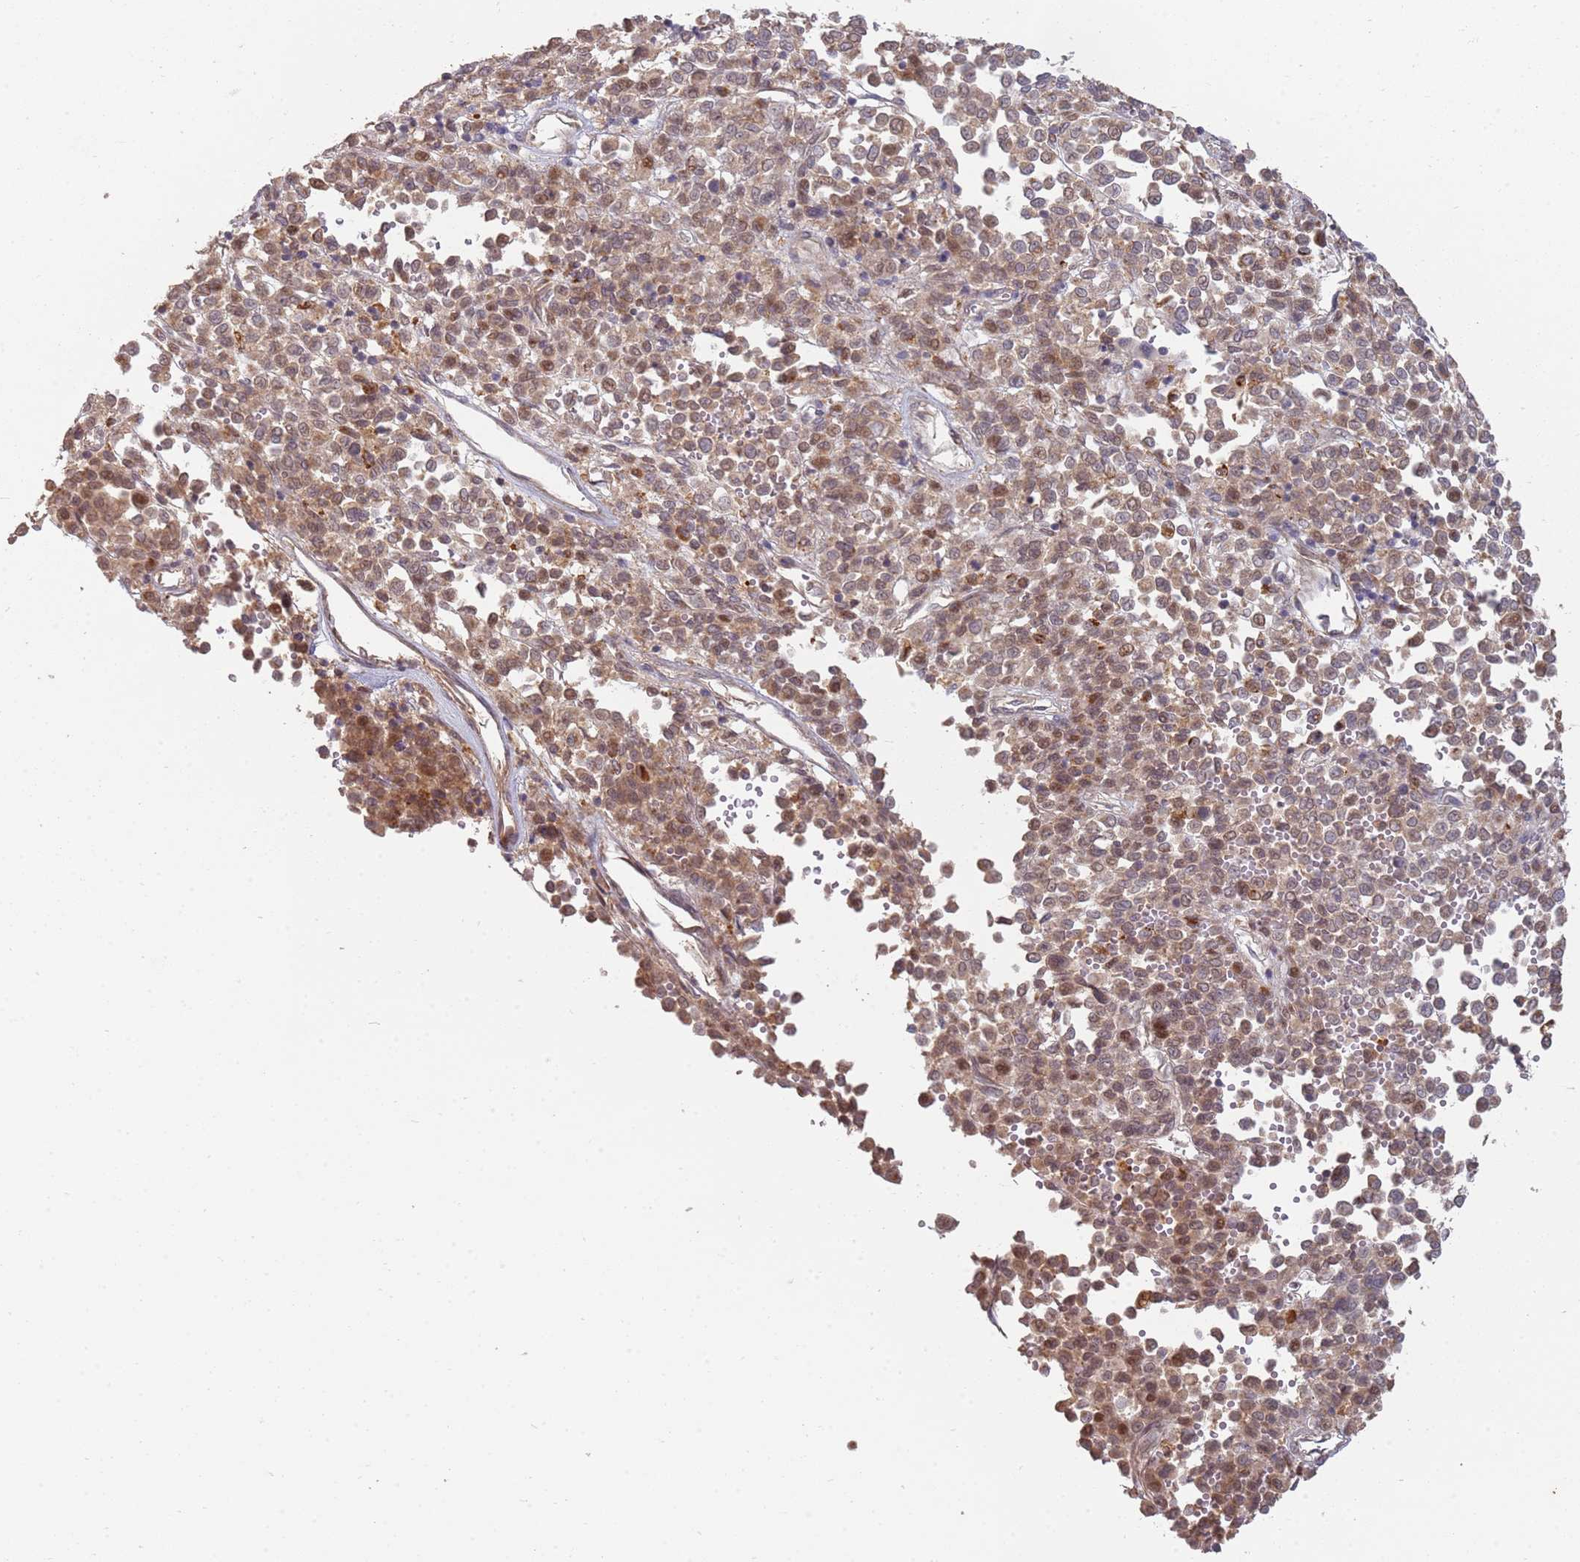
{"staining": {"intensity": "weak", "quantity": ">75%", "location": "cytoplasmic/membranous"}, "tissue": "melanoma", "cell_type": "Tumor cells", "image_type": "cancer", "snomed": [{"axis": "morphology", "description": "Malignant melanoma, Metastatic site"}, {"axis": "topography", "description": "Pancreas"}], "caption": "A micrograph showing weak cytoplasmic/membranous staining in about >75% of tumor cells in malignant melanoma (metastatic site), as visualized by brown immunohistochemical staining.", "gene": "MPEG1", "patient": {"sex": "female", "age": 30}}